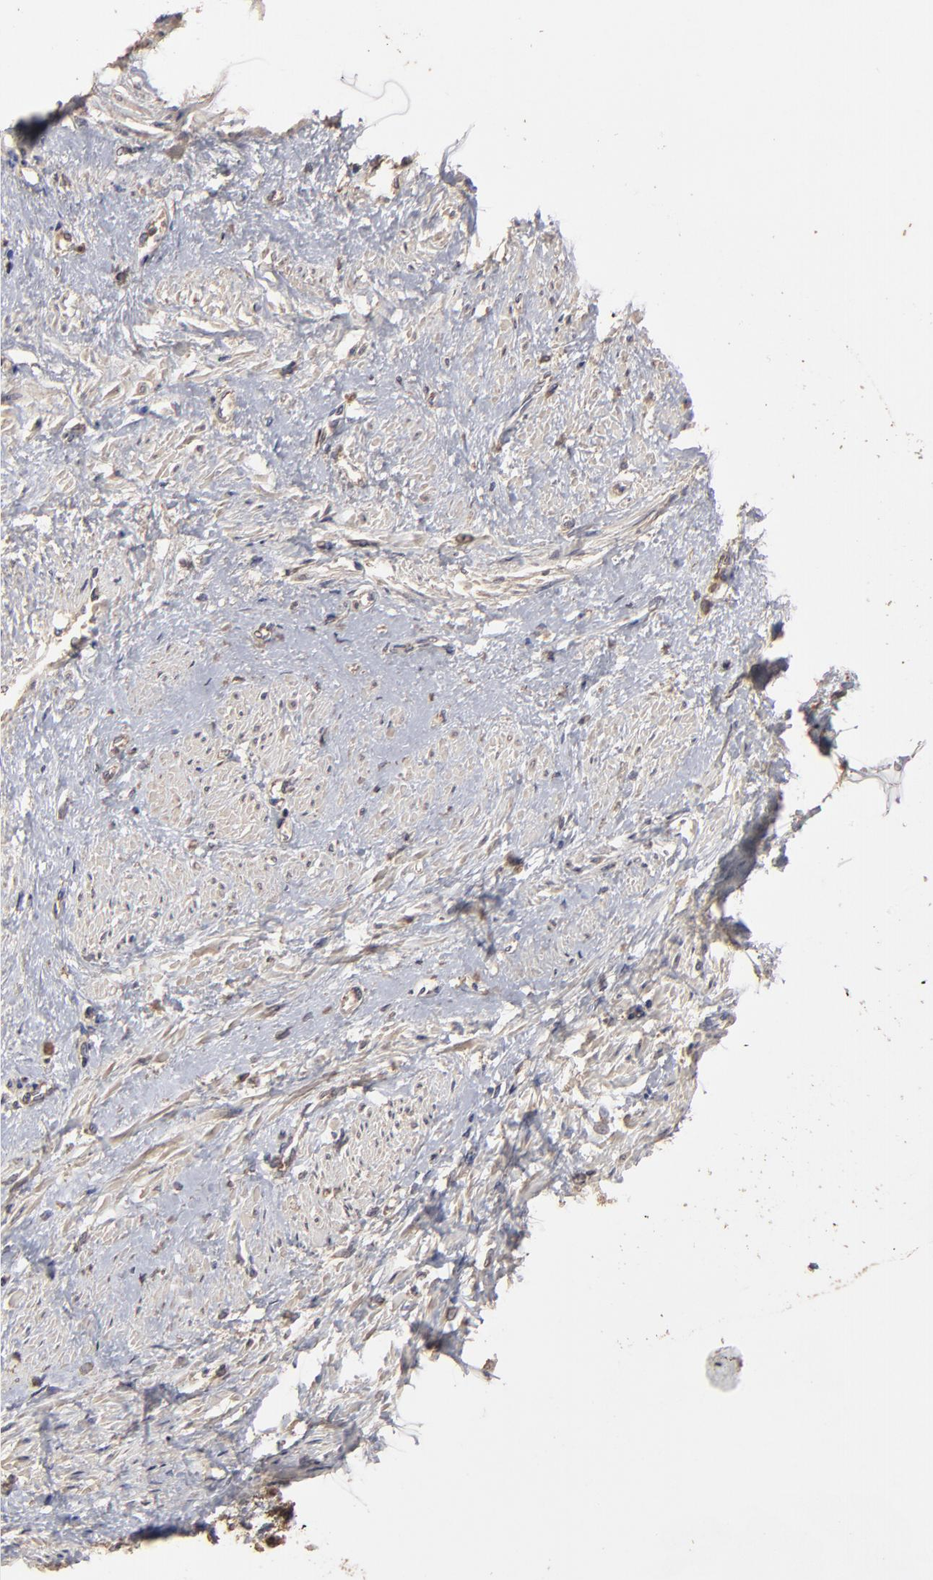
{"staining": {"intensity": "weak", "quantity": "25%-75%", "location": "cytoplasmic/membranous"}, "tissue": "smooth muscle", "cell_type": "Smooth muscle cells", "image_type": "normal", "snomed": [{"axis": "morphology", "description": "Normal tissue, NOS"}, {"axis": "topography", "description": "Smooth muscle"}, {"axis": "topography", "description": "Uterus"}], "caption": "Weak cytoplasmic/membranous staining for a protein is seen in approximately 25%-75% of smooth muscle cells of normal smooth muscle using immunohistochemistry (IHC).", "gene": "MMP2", "patient": {"sex": "female", "age": 39}}